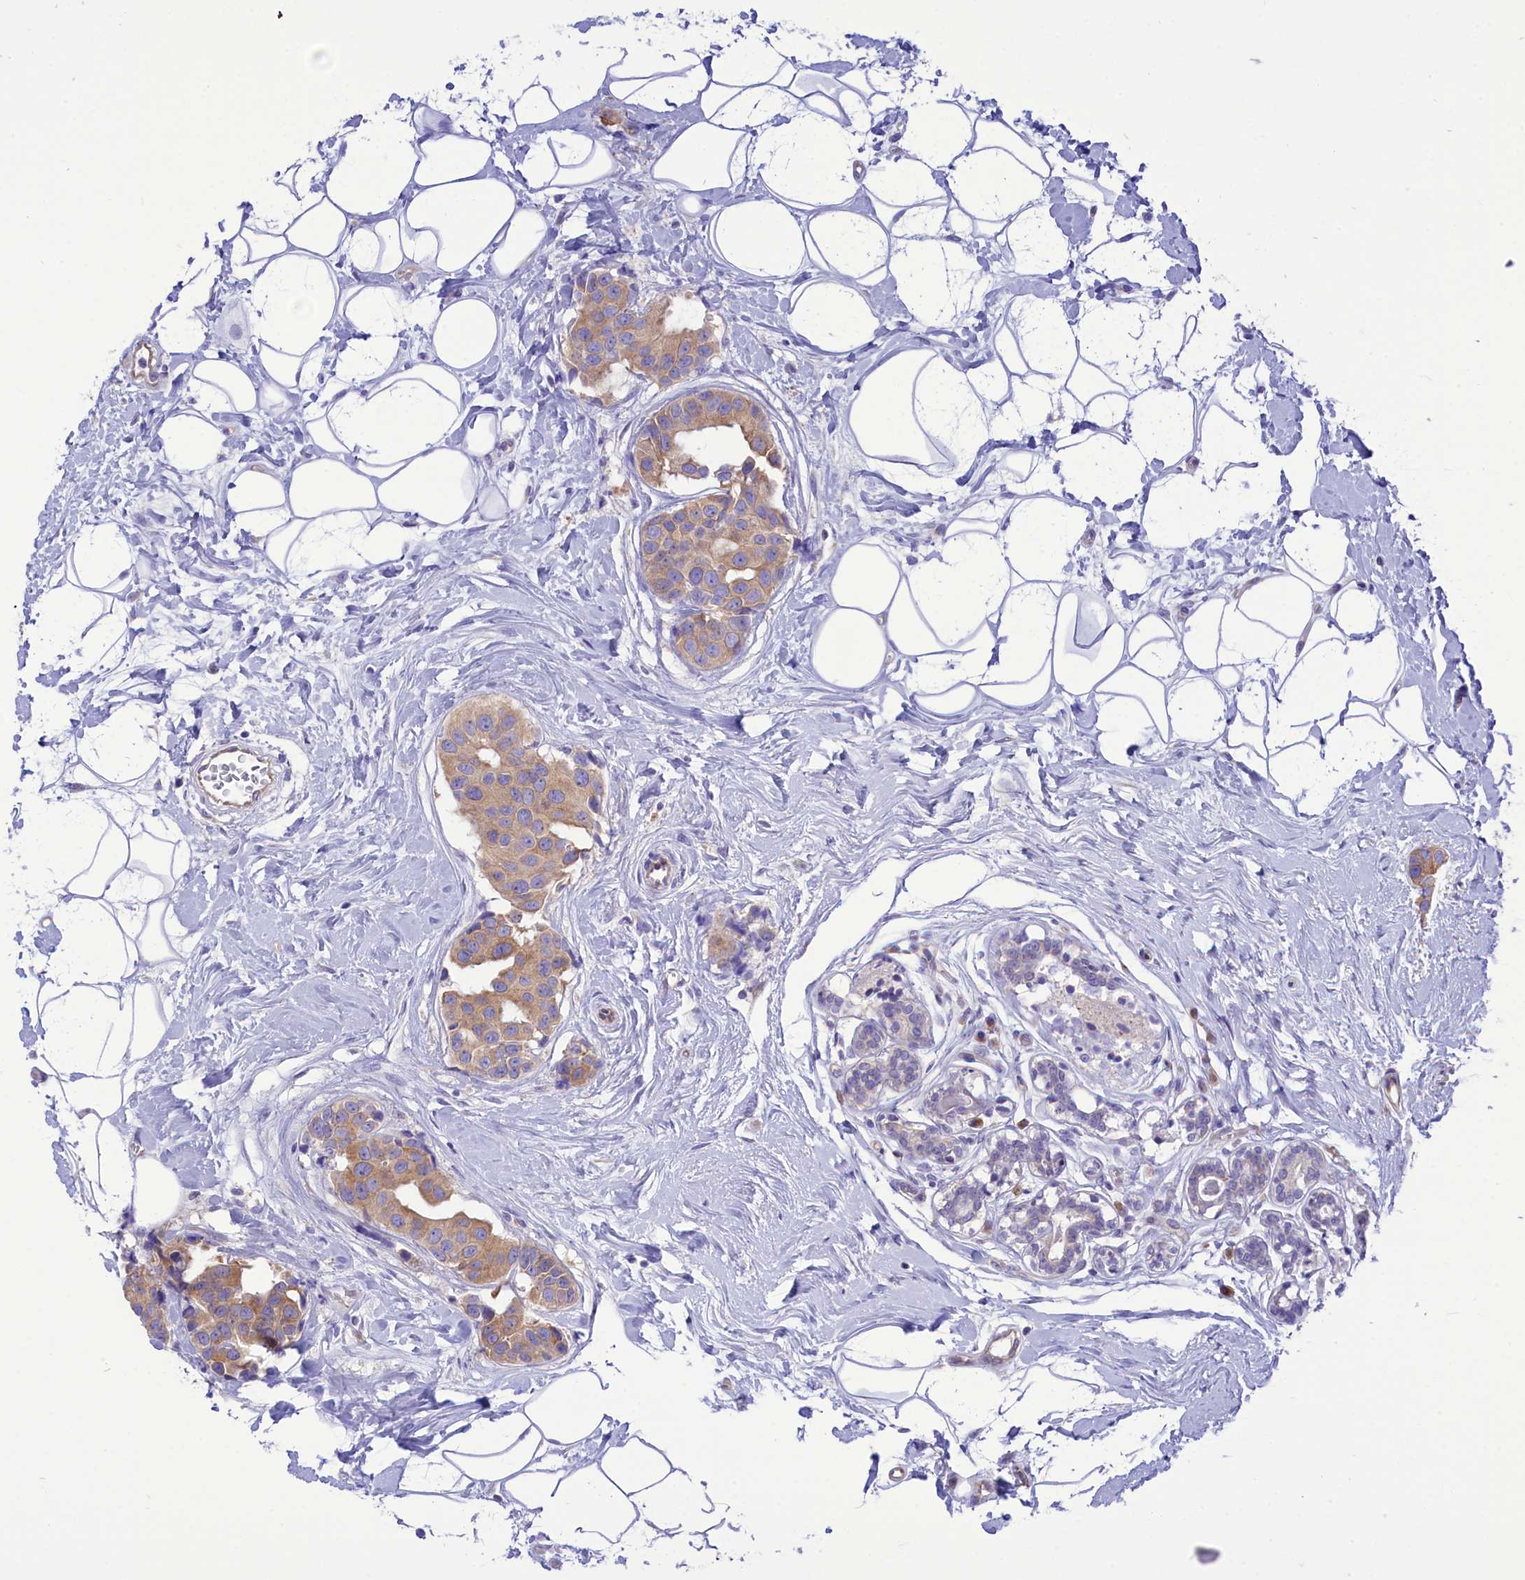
{"staining": {"intensity": "weak", "quantity": ">75%", "location": "cytoplasmic/membranous"}, "tissue": "breast cancer", "cell_type": "Tumor cells", "image_type": "cancer", "snomed": [{"axis": "morphology", "description": "Normal tissue, NOS"}, {"axis": "morphology", "description": "Duct carcinoma"}, {"axis": "topography", "description": "Breast"}], "caption": "Protein positivity by immunohistochemistry displays weak cytoplasmic/membranous expression in approximately >75% of tumor cells in infiltrating ductal carcinoma (breast). Using DAB (3,3'-diaminobenzidine) (brown) and hematoxylin (blue) stains, captured at high magnification using brightfield microscopy.", "gene": "DCAF16", "patient": {"sex": "female", "age": 39}}